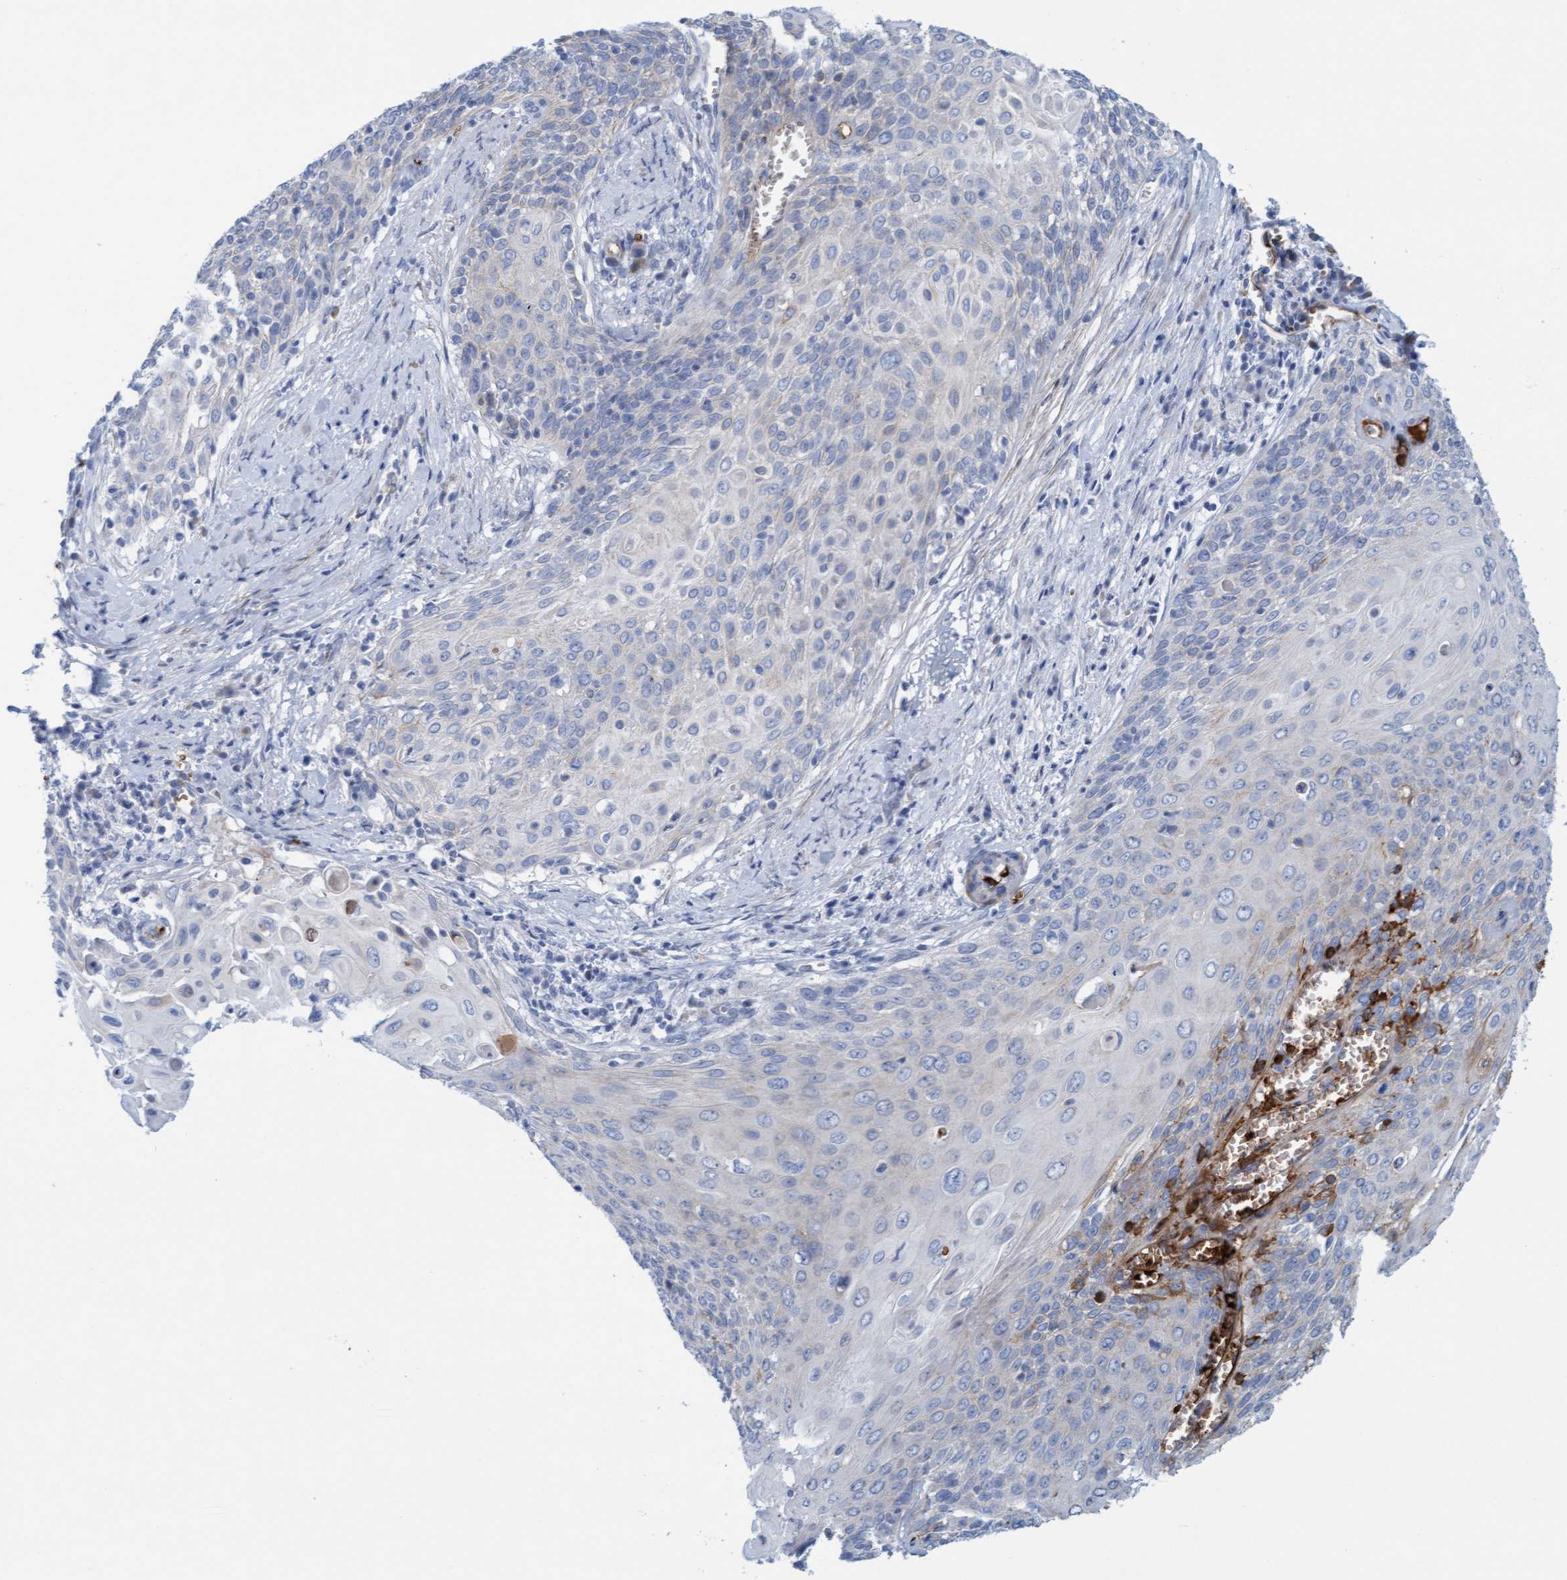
{"staining": {"intensity": "negative", "quantity": "none", "location": "none"}, "tissue": "cervical cancer", "cell_type": "Tumor cells", "image_type": "cancer", "snomed": [{"axis": "morphology", "description": "Squamous cell carcinoma, NOS"}, {"axis": "topography", "description": "Cervix"}], "caption": "Photomicrograph shows no protein expression in tumor cells of squamous cell carcinoma (cervical) tissue. (Brightfield microscopy of DAB immunohistochemistry at high magnification).", "gene": "P2RX5", "patient": {"sex": "female", "age": 39}}